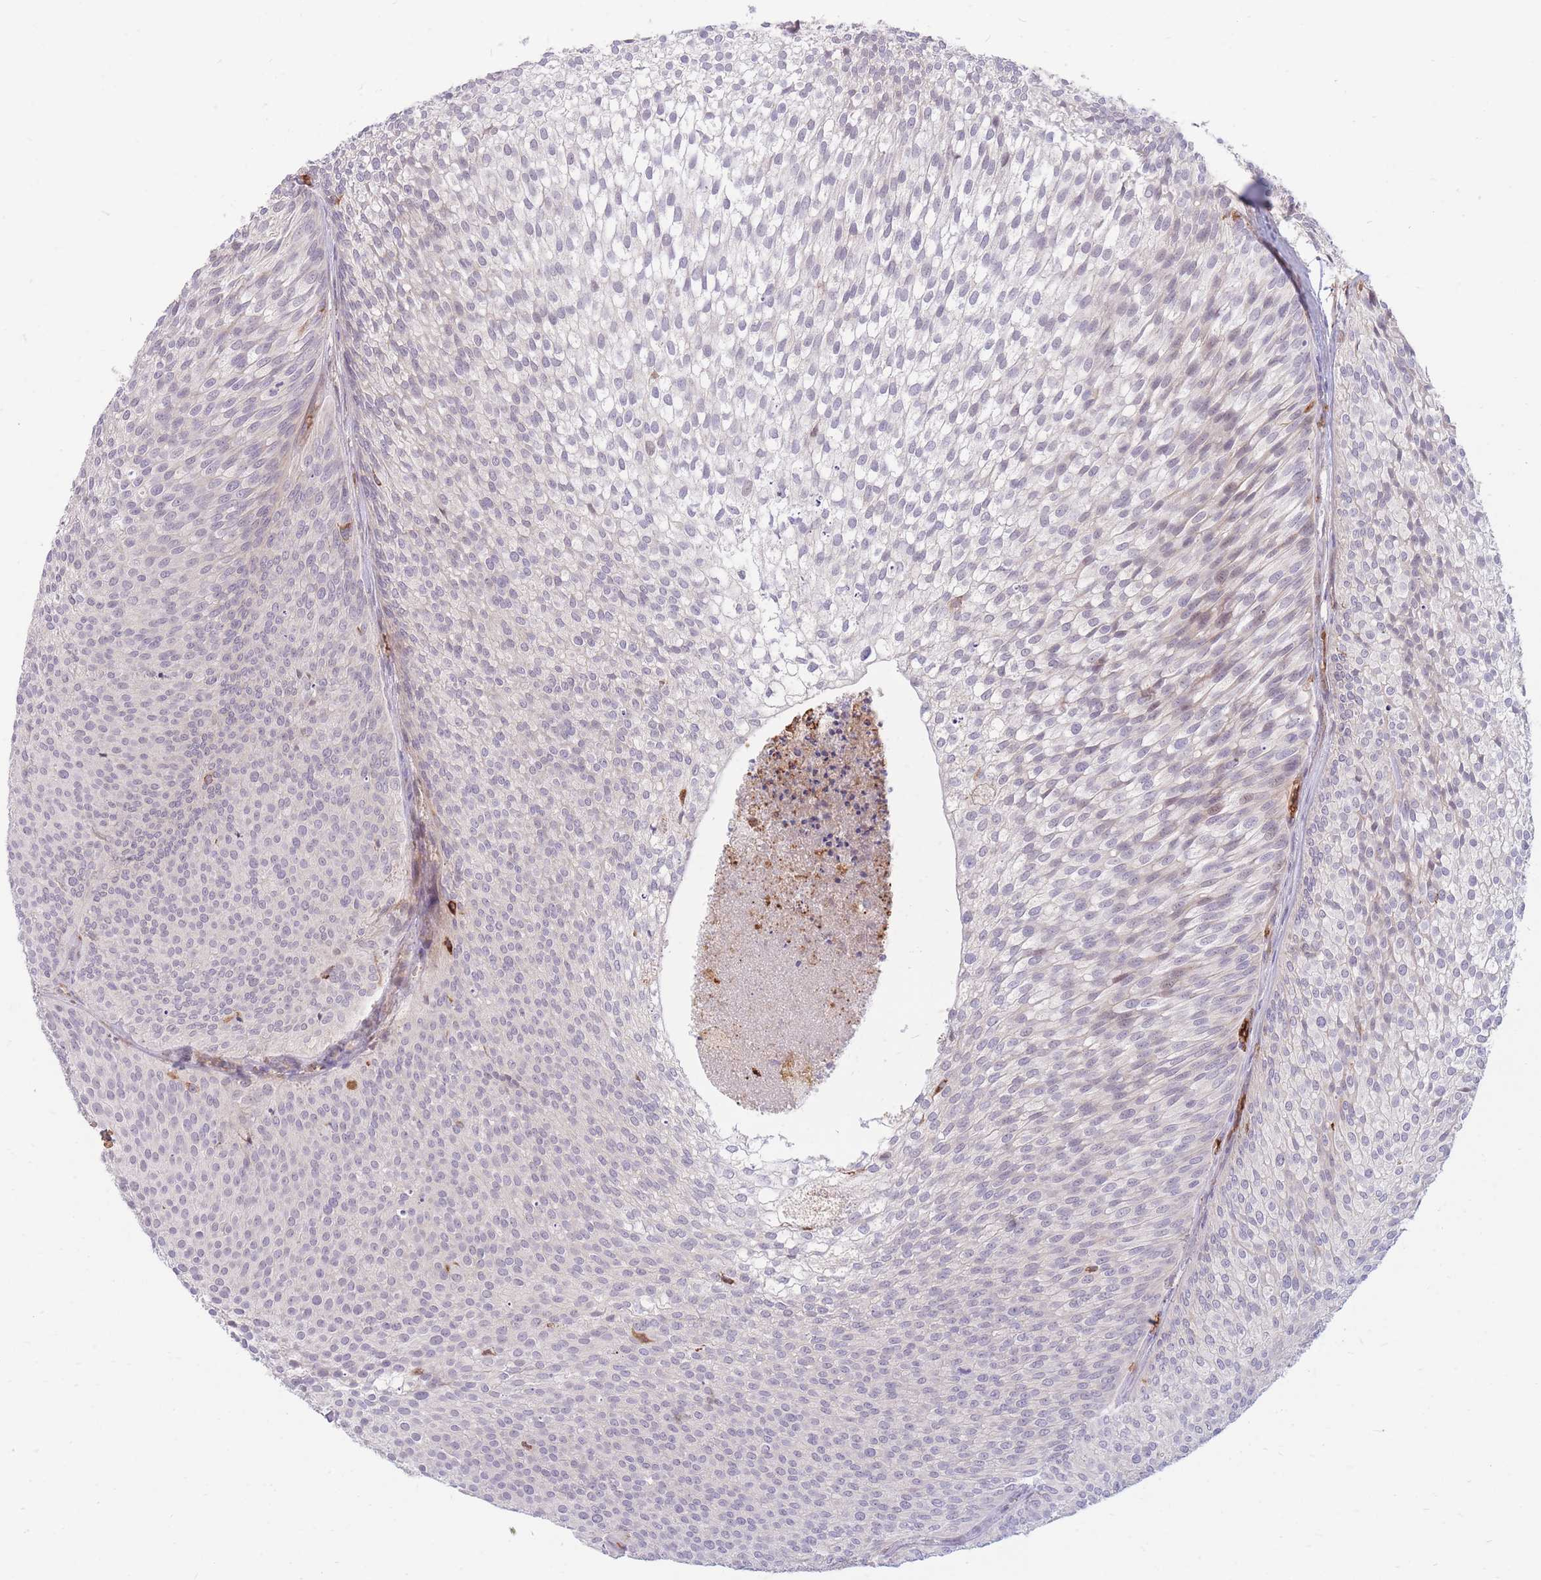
{"staining": {"intensity": "negative", "quantity": "none", "location": "none"}, "tissue": "urothelial cancer", "cell_type": "Tumor cells", "image_type": "cancer", "snomed": [{"axis": "morphology", "description": "Urothelial carcinoma, Low grade"}, {"axis": "topography", "description": "Urinary bladder"}], "caption": "IHC image of neoplastic tissue: human urothelial cancer stained with DAB displays no significant protein staining in tumor cells. (DAB (3,3'-diaminobenzidine) IHC visualized using brightfield microscopy, high magnification).", "gene": "ATP10D", "patient": {"sex": "male", "age": 91}}